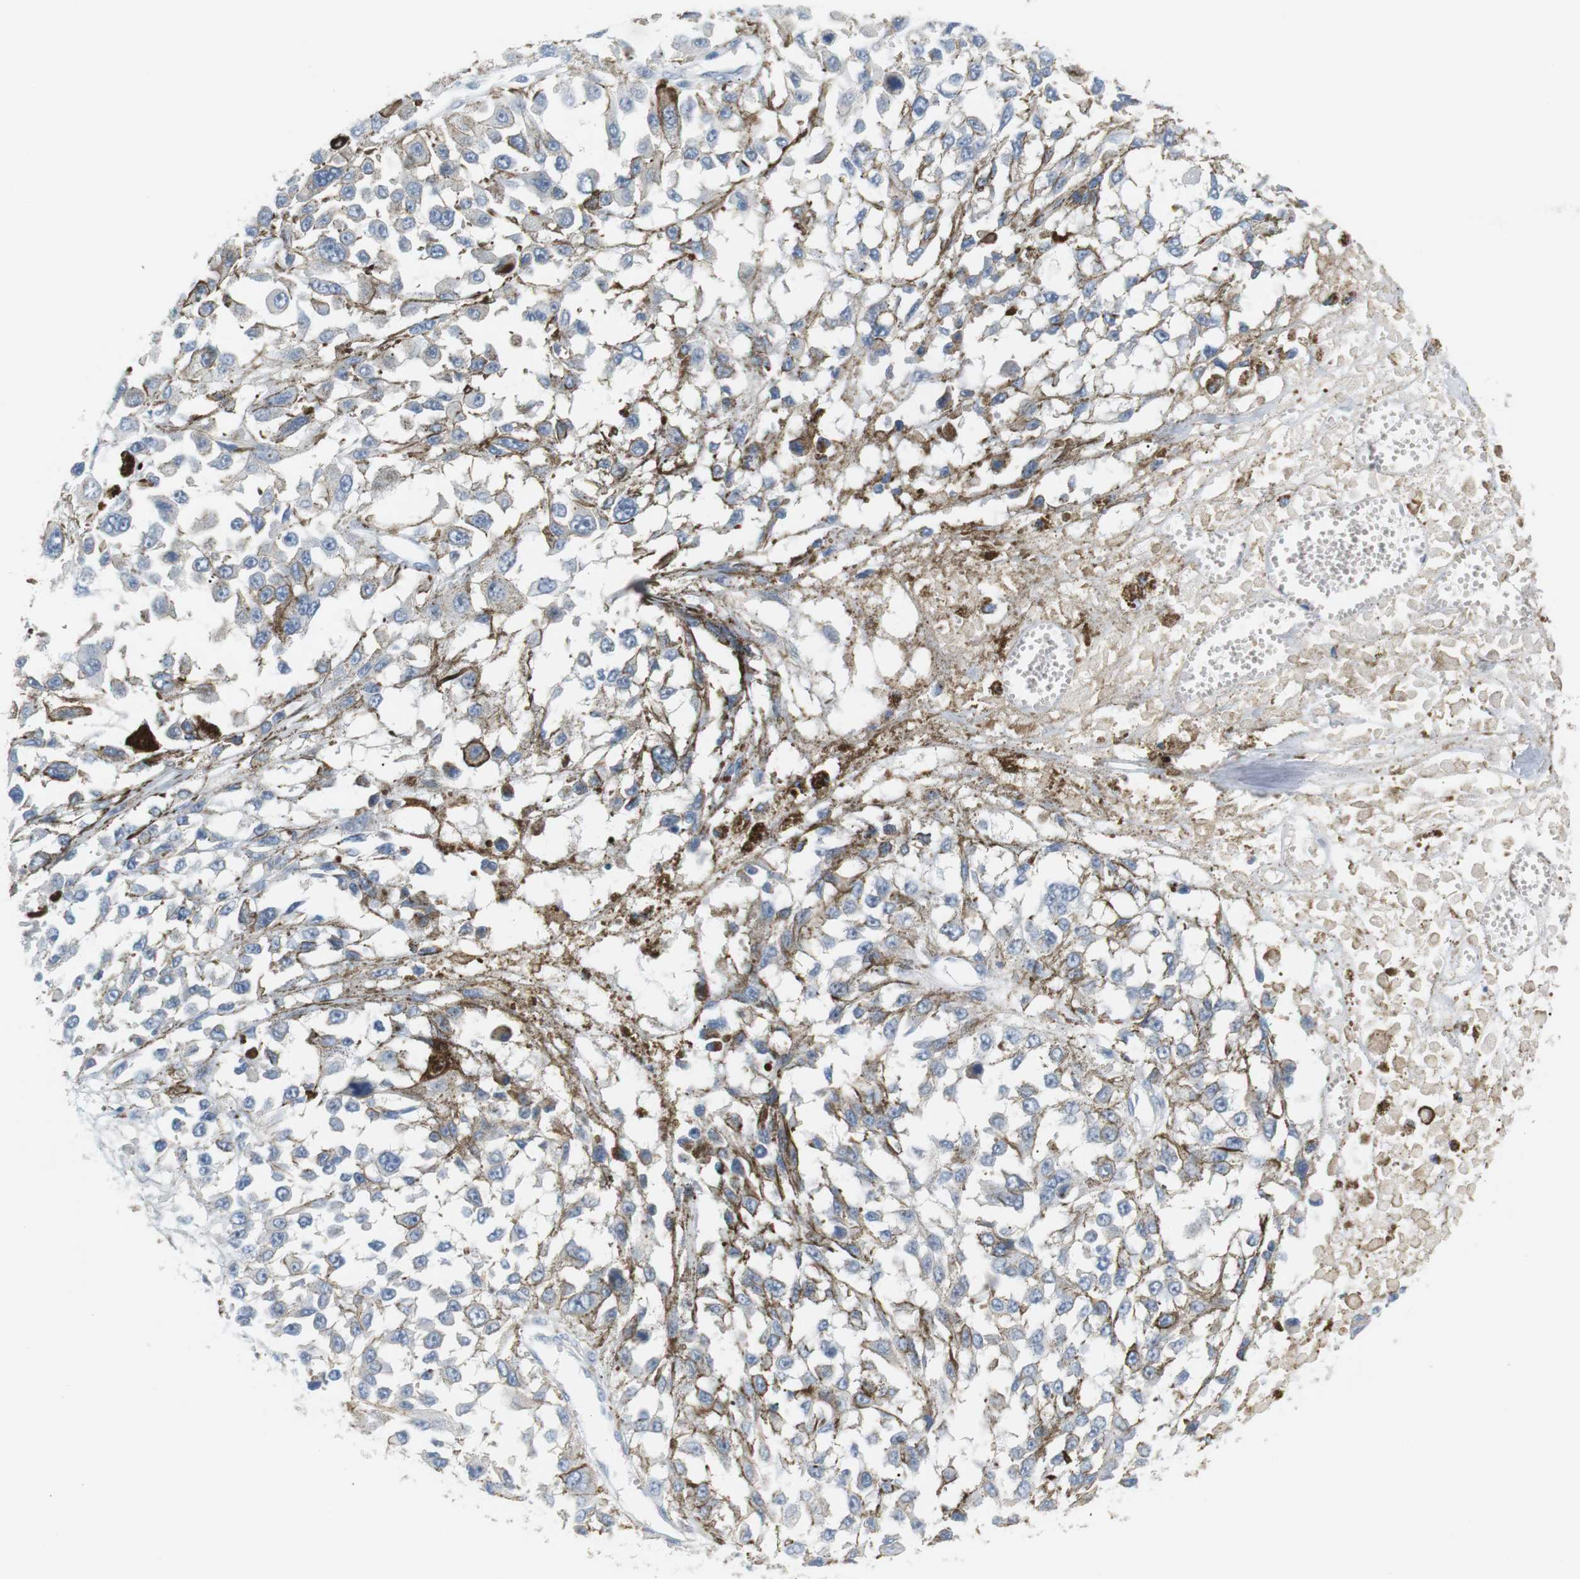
{"staining": {"intensity": "negative", "quantity": "none", "location": "none"}, "tissue": "melanoma", "cell_type": "Tumor cells", "image_type": "cancer", "snomed": [{"axis": "morphology", "description": "Malignant melanoma, Metastatic site"}, {"axis": "topography", "description": "Lymph node"}], "caption": "Immunohistochemistry (IHC) micrograph of neoplastic tissue: human melanoma stained with DAB (3,3'-diaminobenzidine) displays no significant protein expression in tumor cells.", "gene": "CD300E", "patient": {"sex": "male", "age": 59}}